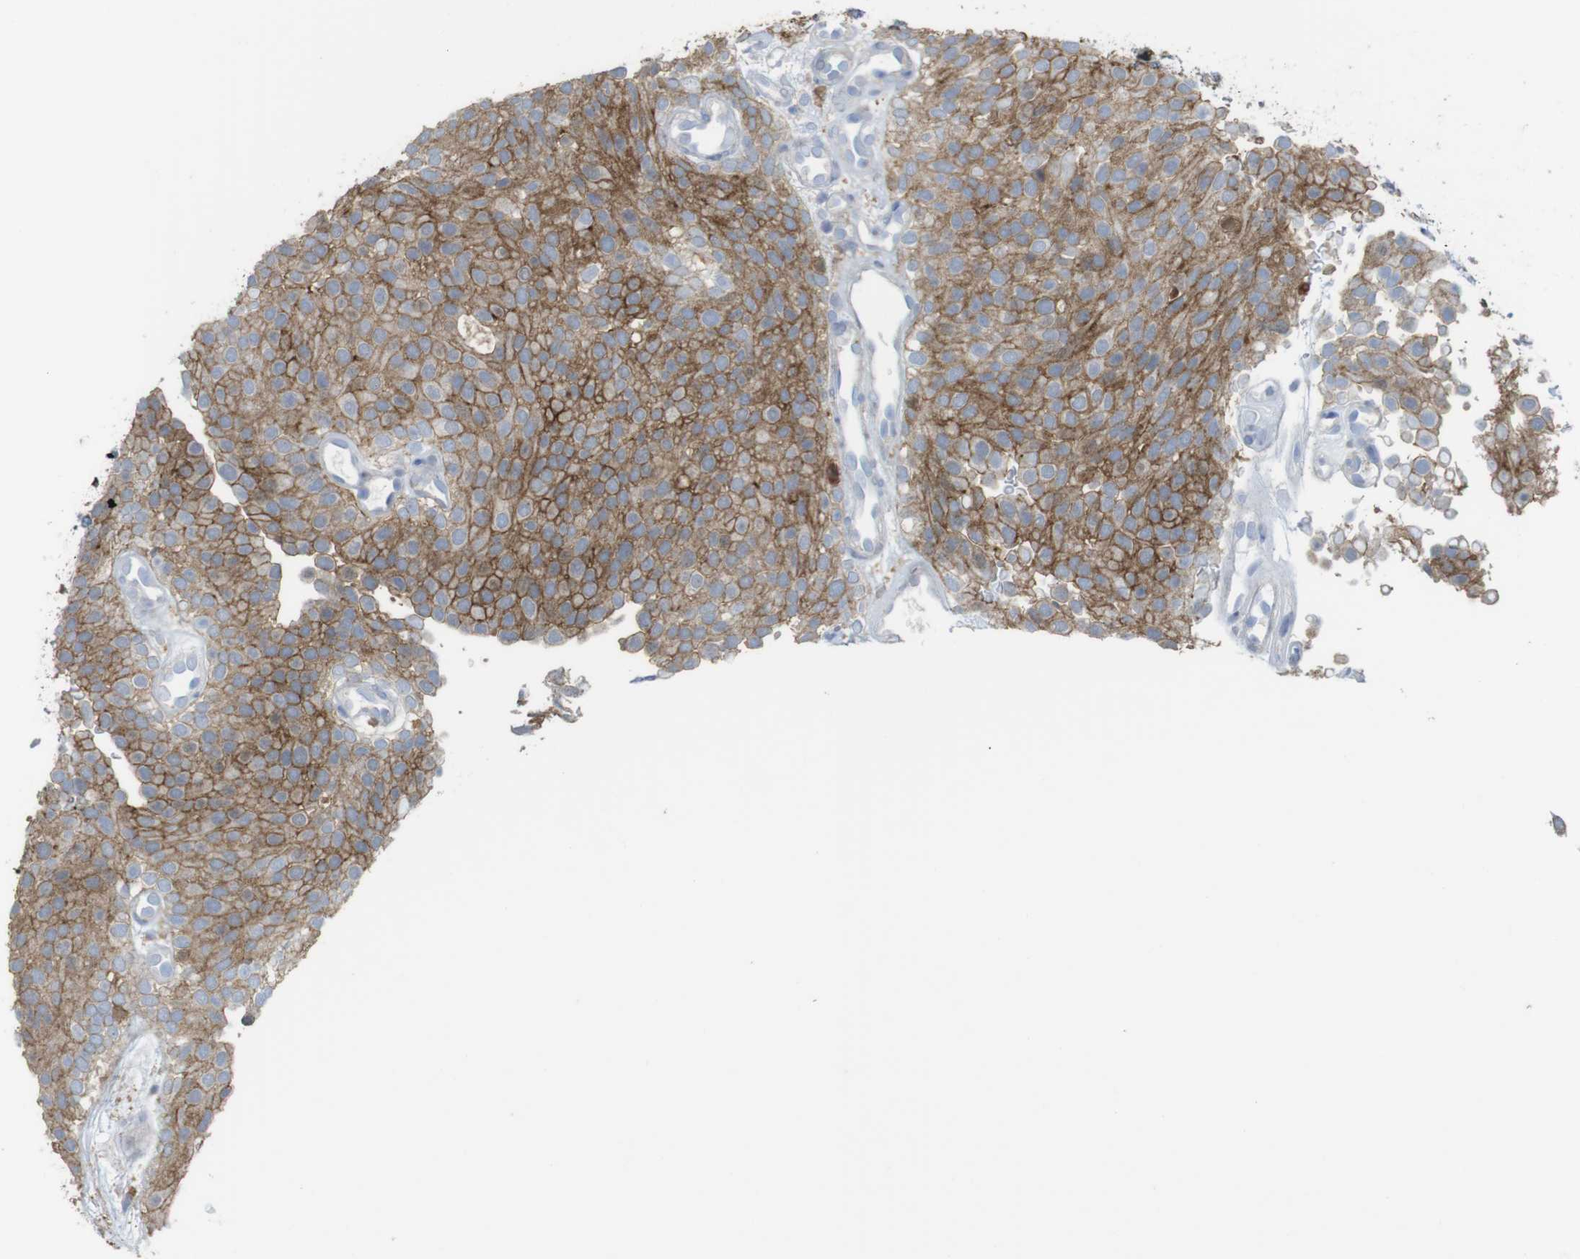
{"staining": {"intensity": "moderate", "quantity": ">75%", "location": "cytoplasmic/membranous"}, "tissue": "urothelial cancer", "cell_type": "Tumor cells", "image_type": "cancer", "snomed": [{"axis": "morphology", "description": "Urothelial carcinoma, Low grade"}, {"axis": "topography", "description": "Urinary bladder"}], "caption": "Immunohistochemistry (DAB) staining of human urothelial cancer demonstrates moderate cytoplasmic/membranous protein staining in approximately >75% of tumor cells. (DAB (3,3'-diaminobenzidine) IHC, brown staining for protein, blue staining for nuclei).", "gene": "PRKCD", "patient": {"sex": "male", "age": 78}}